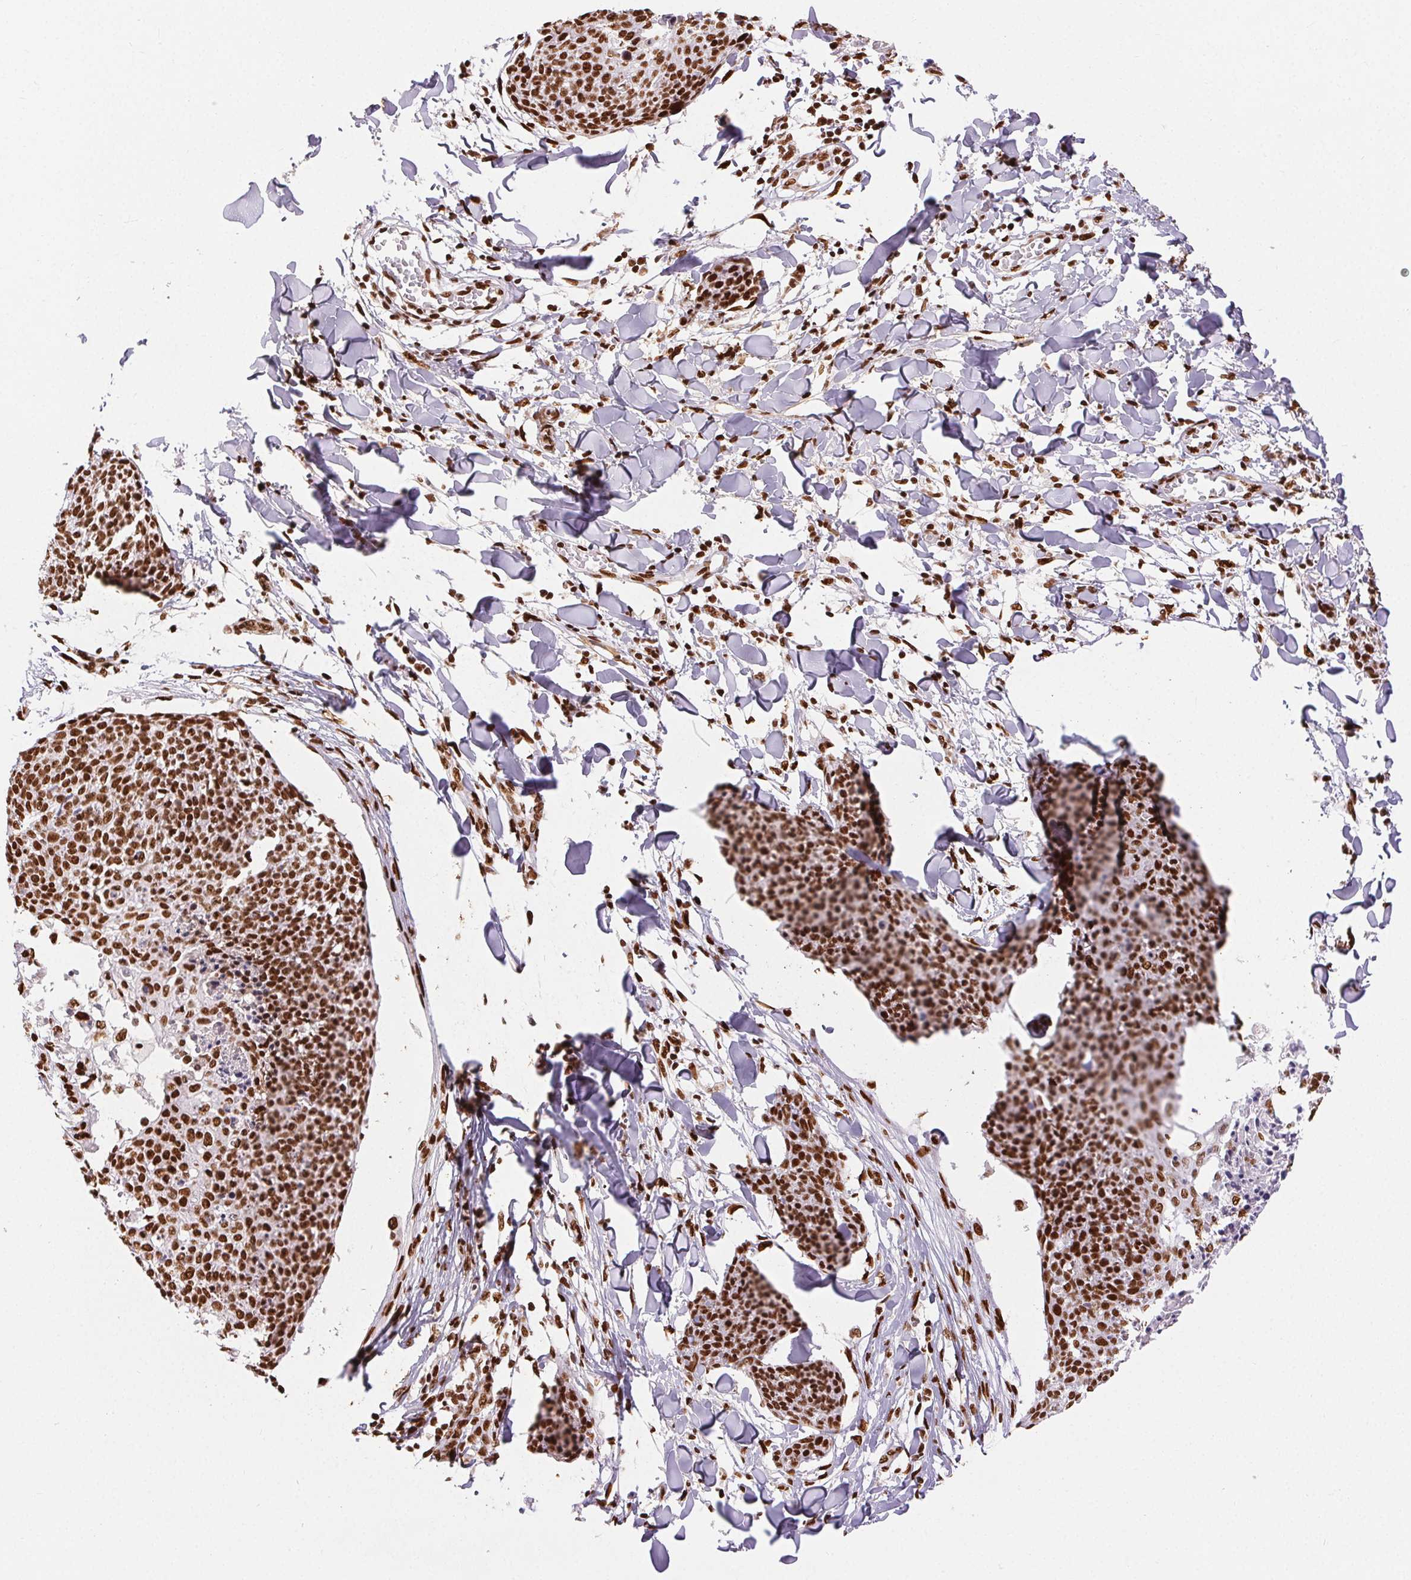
{"staining": {"intensity": "strong", "quantity": ">75%", "location": "nuclear"}, "tissue": "skin cancer", "cell_type": "Tumor cells", "image_type": "cancer", "snomed": [{"axis": "morphology", "description": "Squamous cell carcinoma, NOS"}, {"axis": "topography", "description": "Skin"}, {"axis": "topography", "description": "Vulva"}], "caption": "Immunohistochemical staining of human skin cancer (squamous cell carcinoma) demonstrates high levels of strong nuclear protein staining in about >75% of tumor cells.", "gene": "ZNF80", "patient": {"sex": "female", "age": 75}}